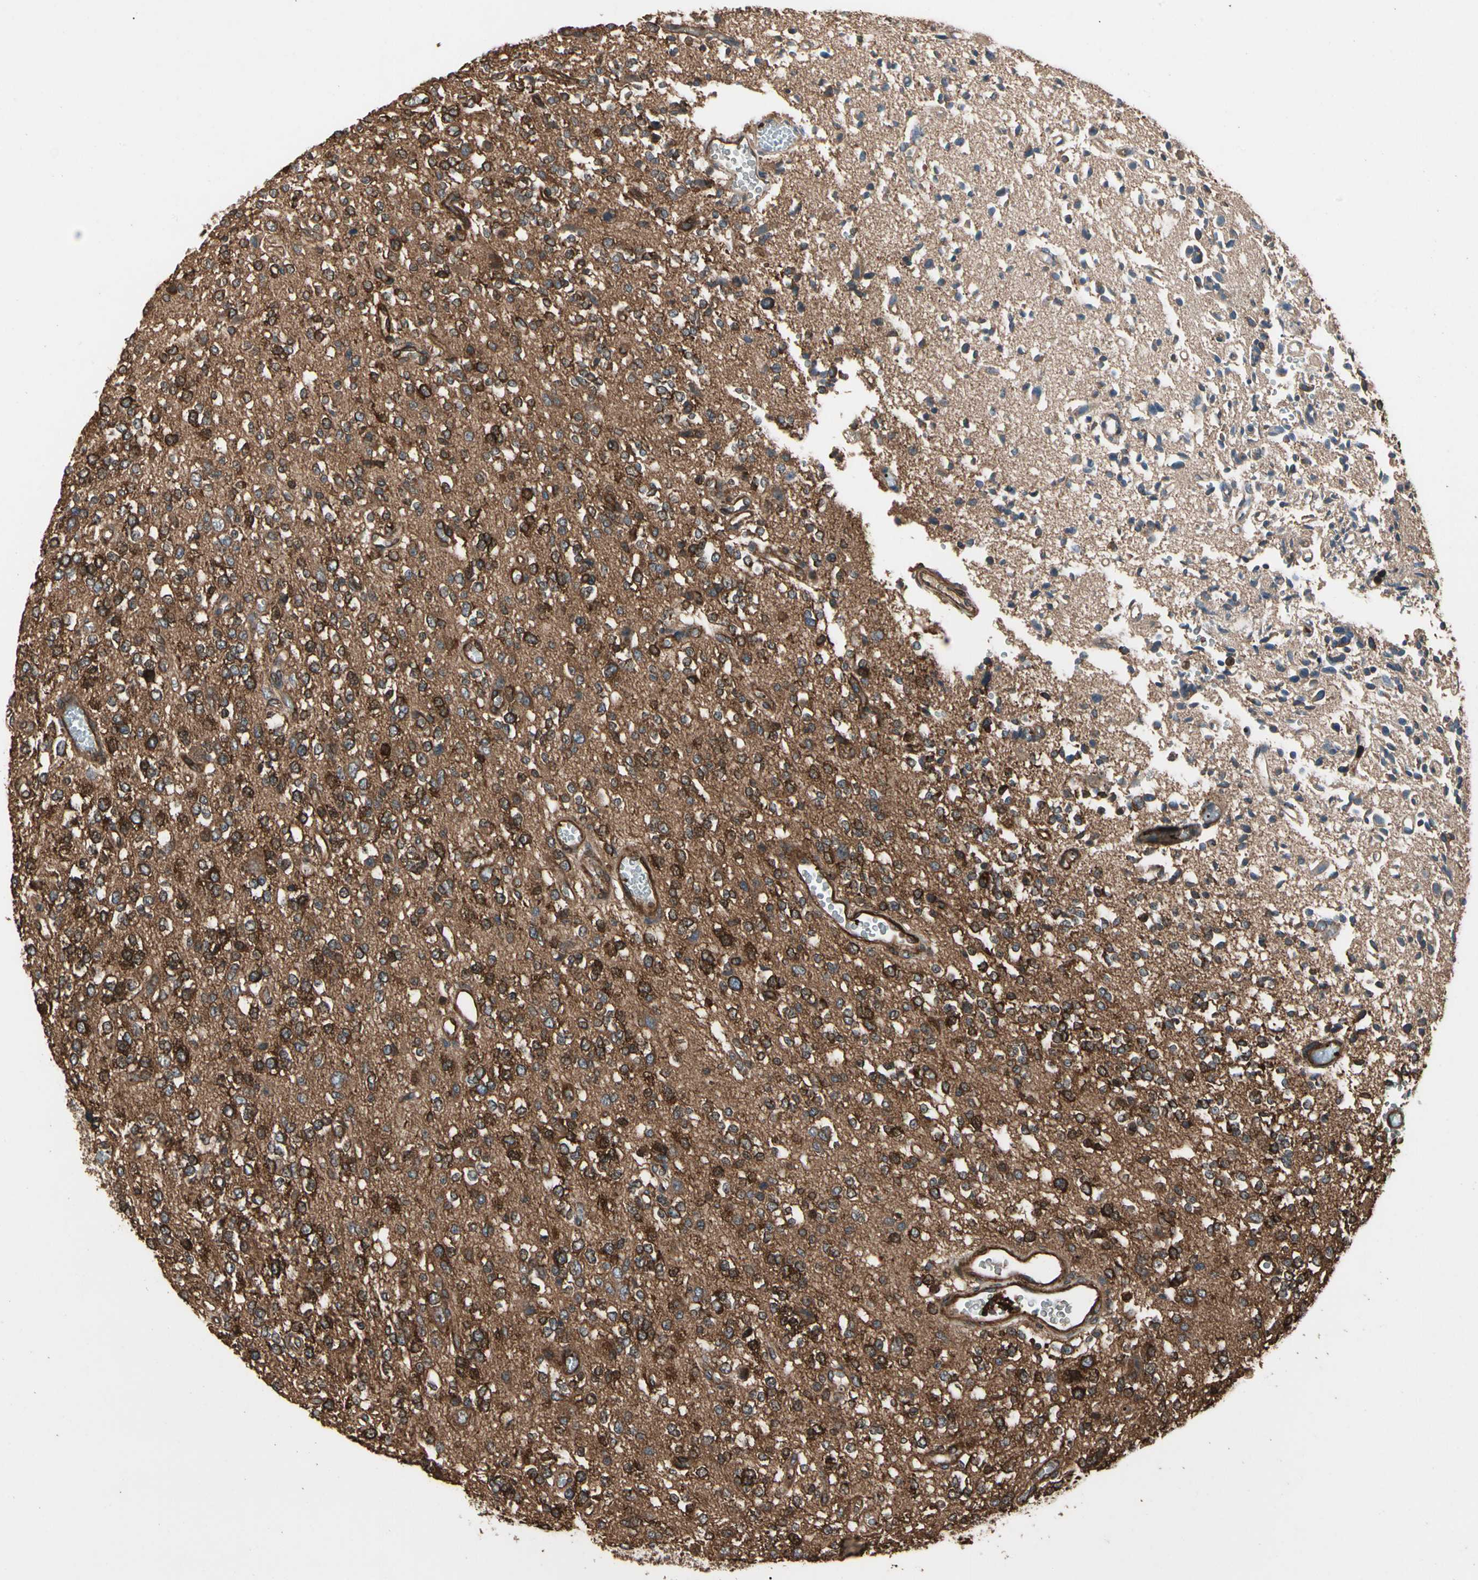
{"staining": {"intensity": "strong", "quantity": ">75%", "location": "cytoplasmic/membranous"}, "tissue": "glioma", "cell_type": "Tumor cells", "image_type": "cancer", "snomed": [{"axis": "morphology", "description": "Glioma, malignant, Low grade"}, {"axis": "topography", "description": "Brain"}], "caption": "Human glioma stained for a protein (brown) reveals strong cytoplasmic/membranous positive positivity in about >75% of tumor cells.", "gene": "AGBL2", "patient": {"sex": "male", "age": 38}}